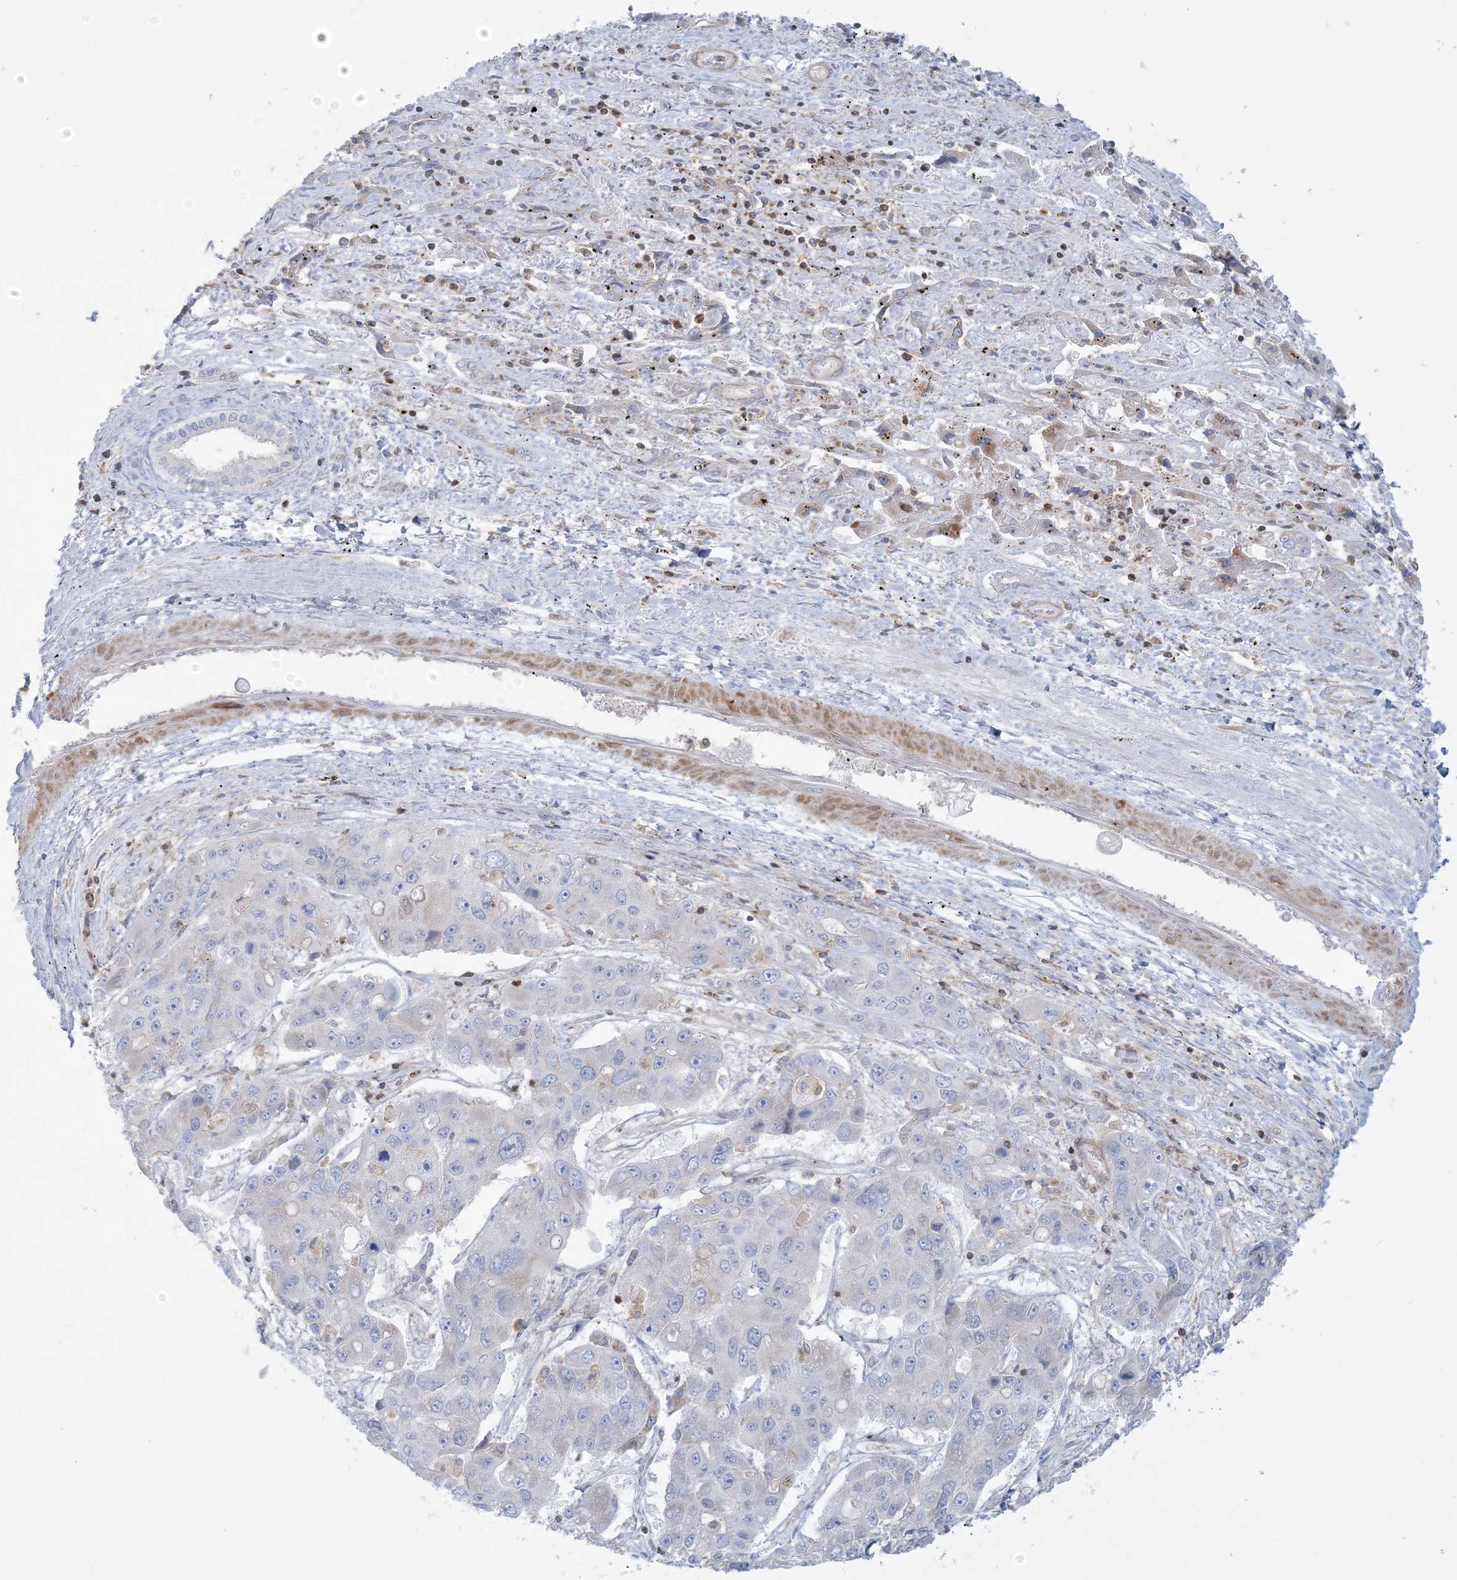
{"staining": {"intensity": "negative", "quantity": "none", "location": "none"}, "tissue": "liver cancer", "cell_type": "Tumor cells", "image_type": "cancer", "snomed": [{"axis": "morphology", "description": "Cholangiocarcinoma"}, {"axis": "topography", "description": "Liver"}], "caption": "High magnification brightfield microscopy of liver cancer stained with DAB (brown) and counterstained with hematoxylin (blue): tumor cells show no significant expression.", "gene": "ARHGAP30", "patient": {"sex": "male", "age": 67}}